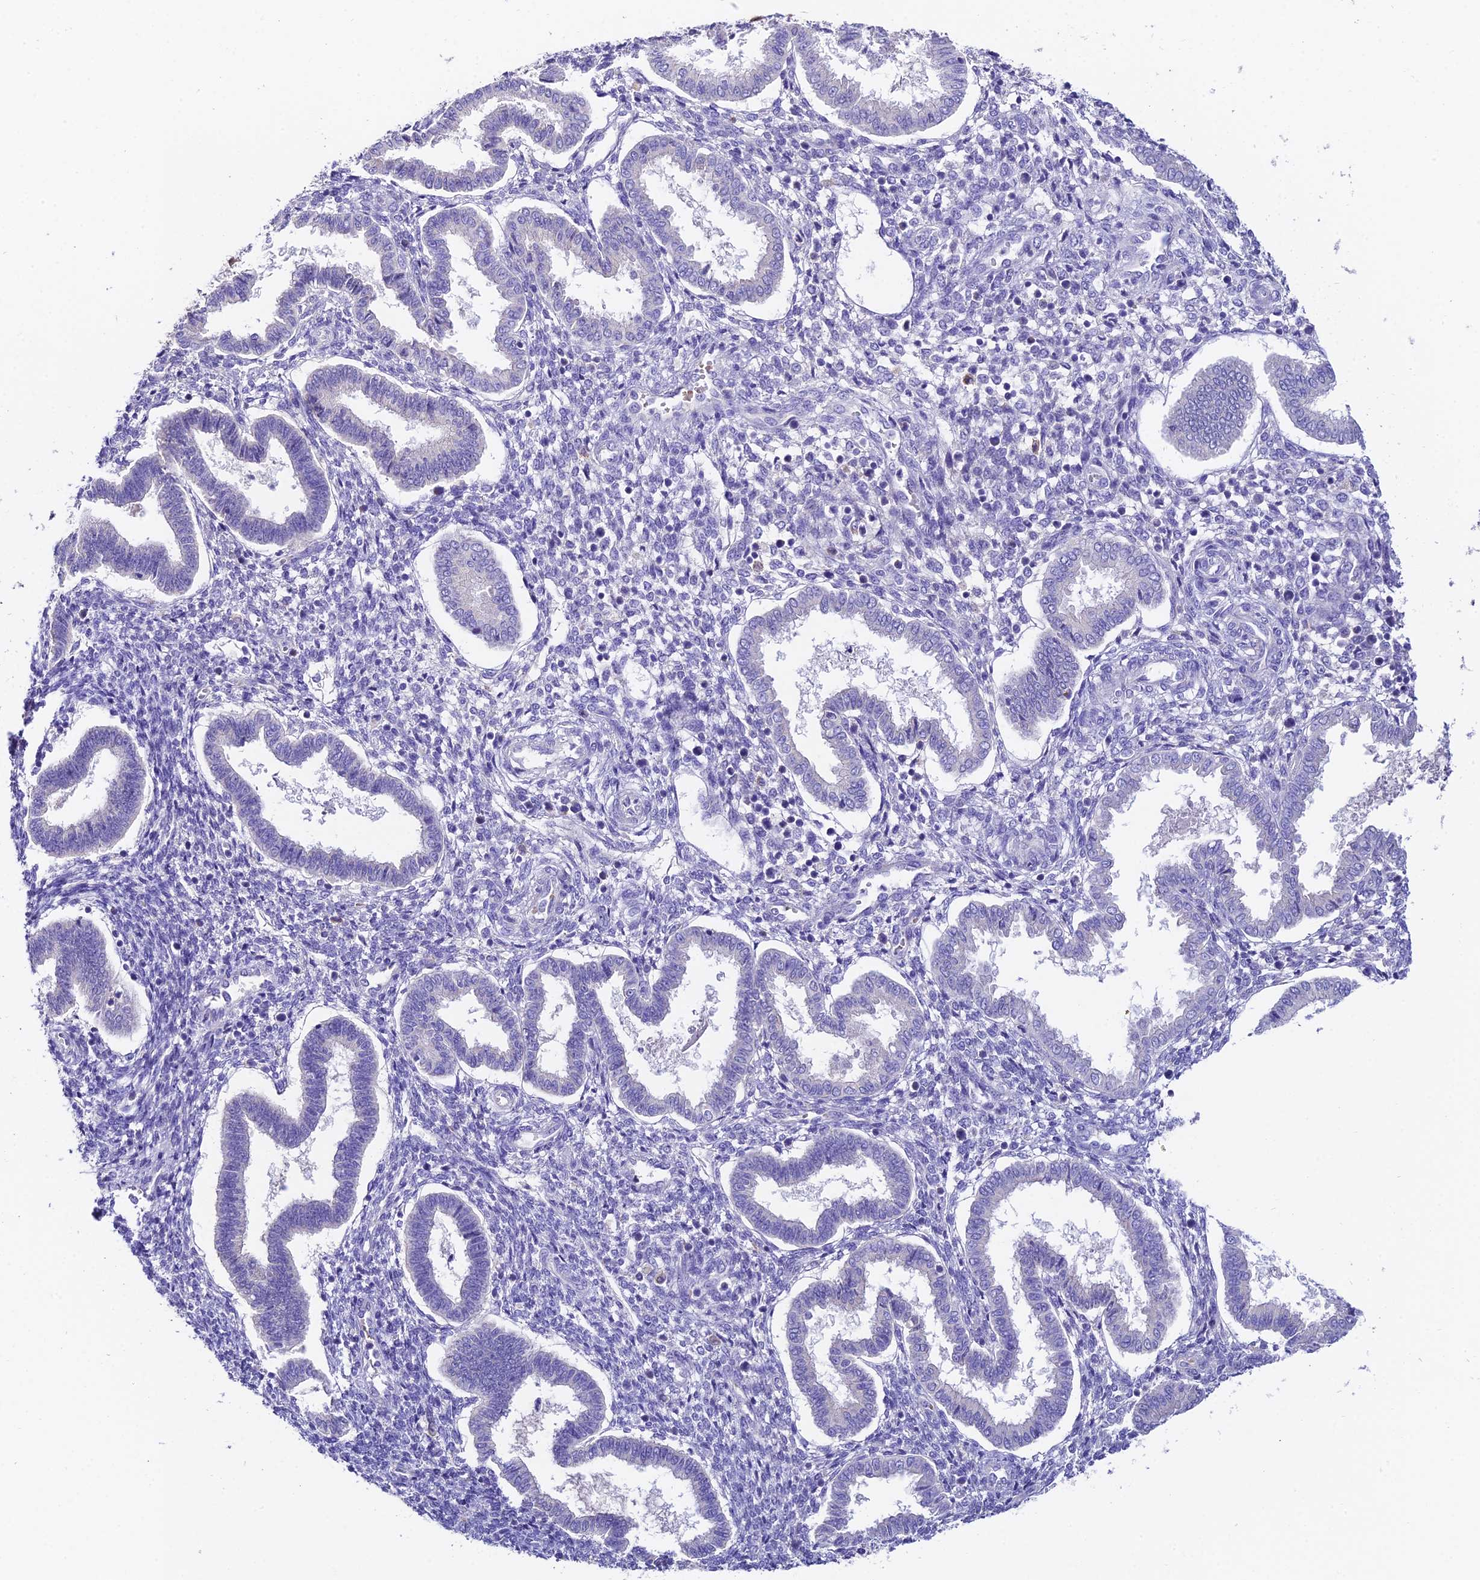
{"staining": {"intensity": "negative", "quantity": "none", "location": "none"}, "tissue": "endometrium", "cell_type": "Cells in endometrial stroma", "image_type": "normal", "snomed": [{"axis": "morphology", "description": "Normal tissue, NOS"}, {"axis": "topography", "description": "Endometrium"}], "caption": "An immunohistochemistry (IHC) micrograph of benign endometrium is shown. There is no staining in cells in endometrial stroma of endometrium. (Brightfield microscopy of DAB (3,3'-diaminobenzidine) IHC at high magnification).", "gene": "DUSP29", "patient": {"sex": "female", "age": 24}}